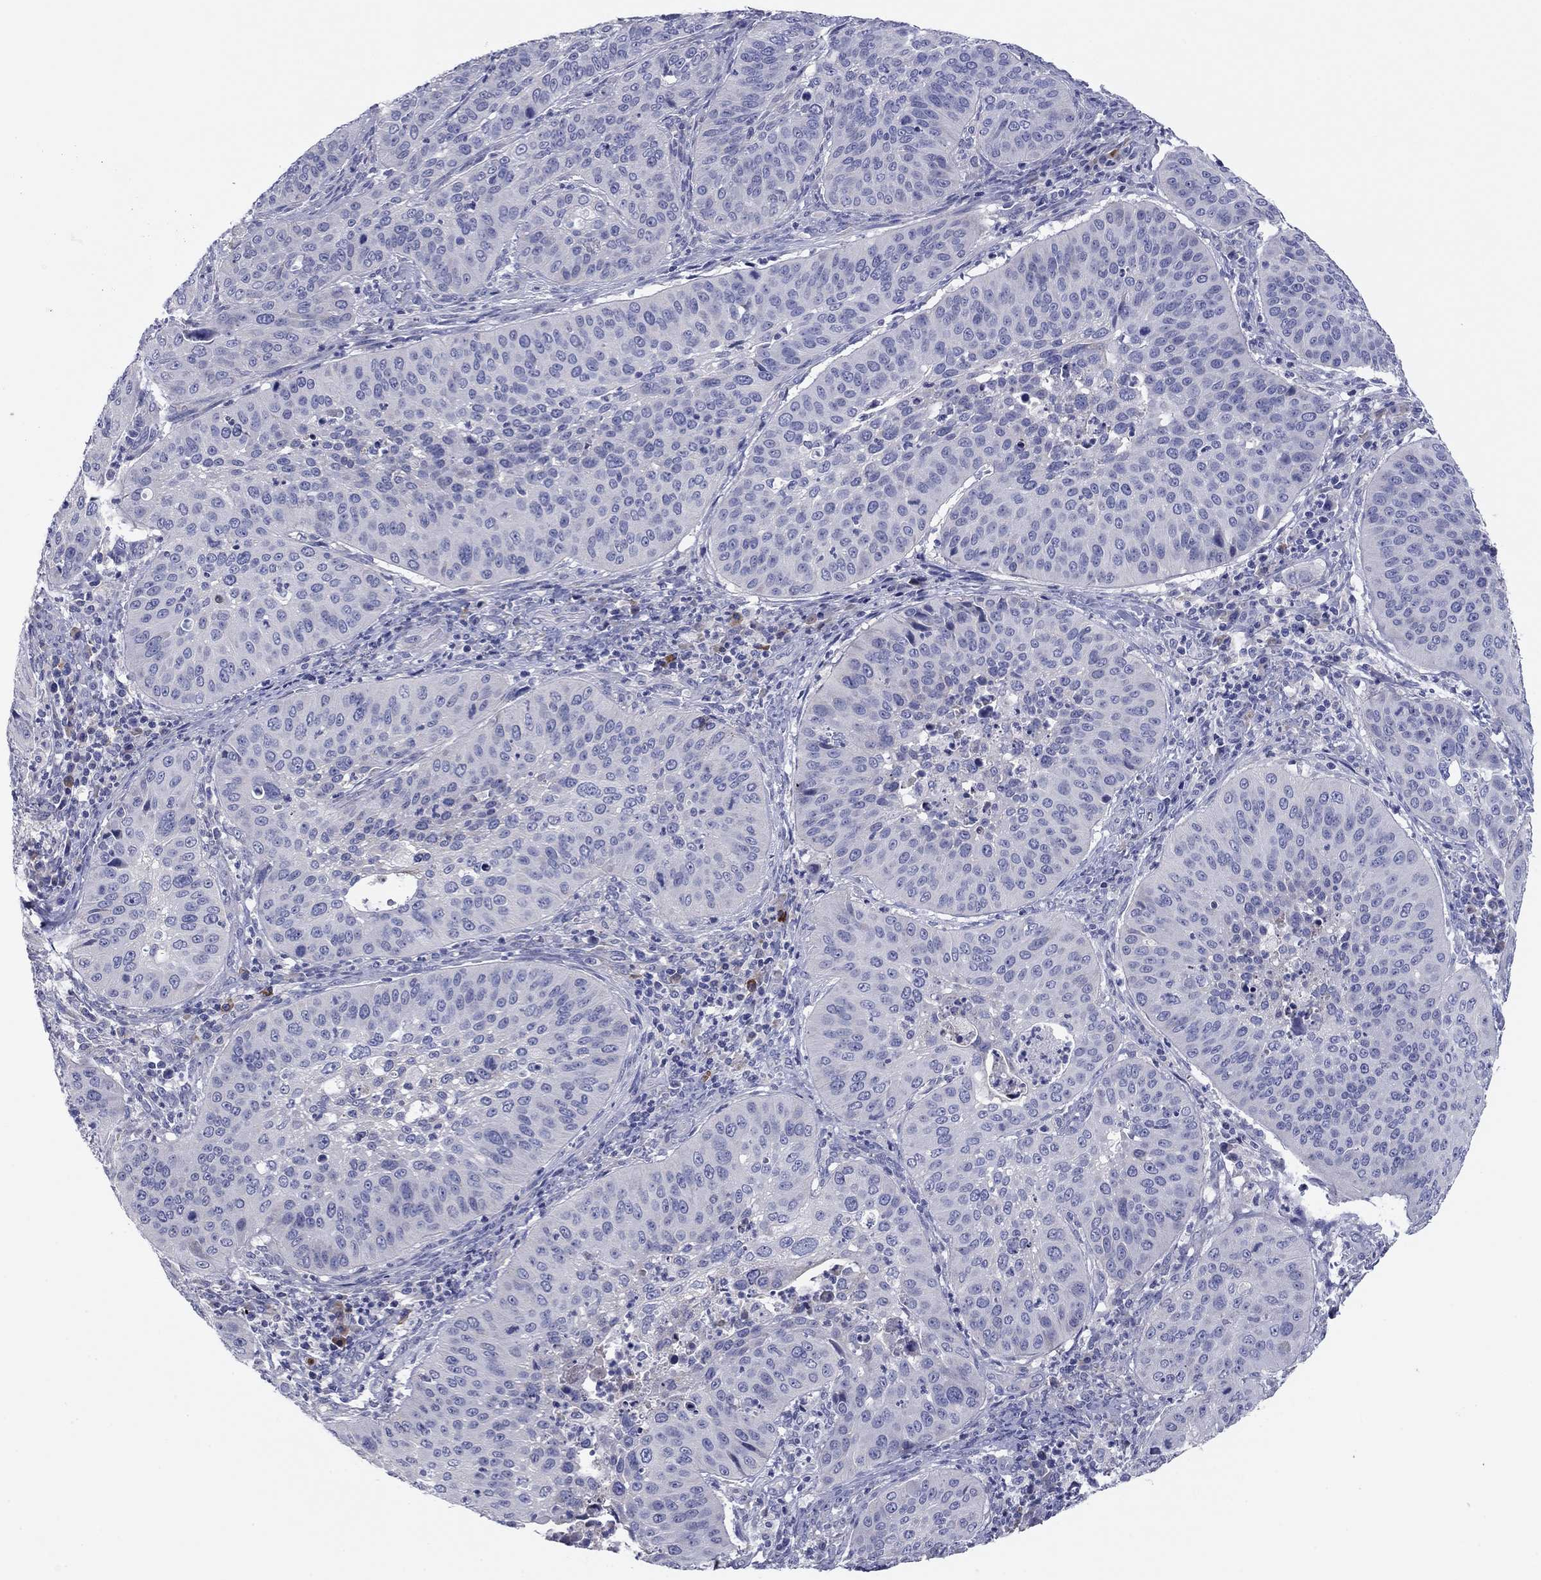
{"staining": {"intensity": "negative", "quantity": "none", "location": "none"}, "tissue": "cervical cancer", "cell_type": "Tumor cells", "image_type": "cancer", "snomed": [{"axis": "morphology", "description": "Normal tissue, NOS"}, {"axis": "morphology", "description": "Squamous cell carcinoma, NOS"}, {"axis": "topography", "description": "Cervix"}], "caption": "This image is of cervical cancer (squamous cell carcinoma) stained with immunohistochemistry to label a protein in brown with the nuclei are counter-stained blue. There is no expression in tumor cells.", "gene": "GRK7", "patient": {"sex": "female", "age": 39}}